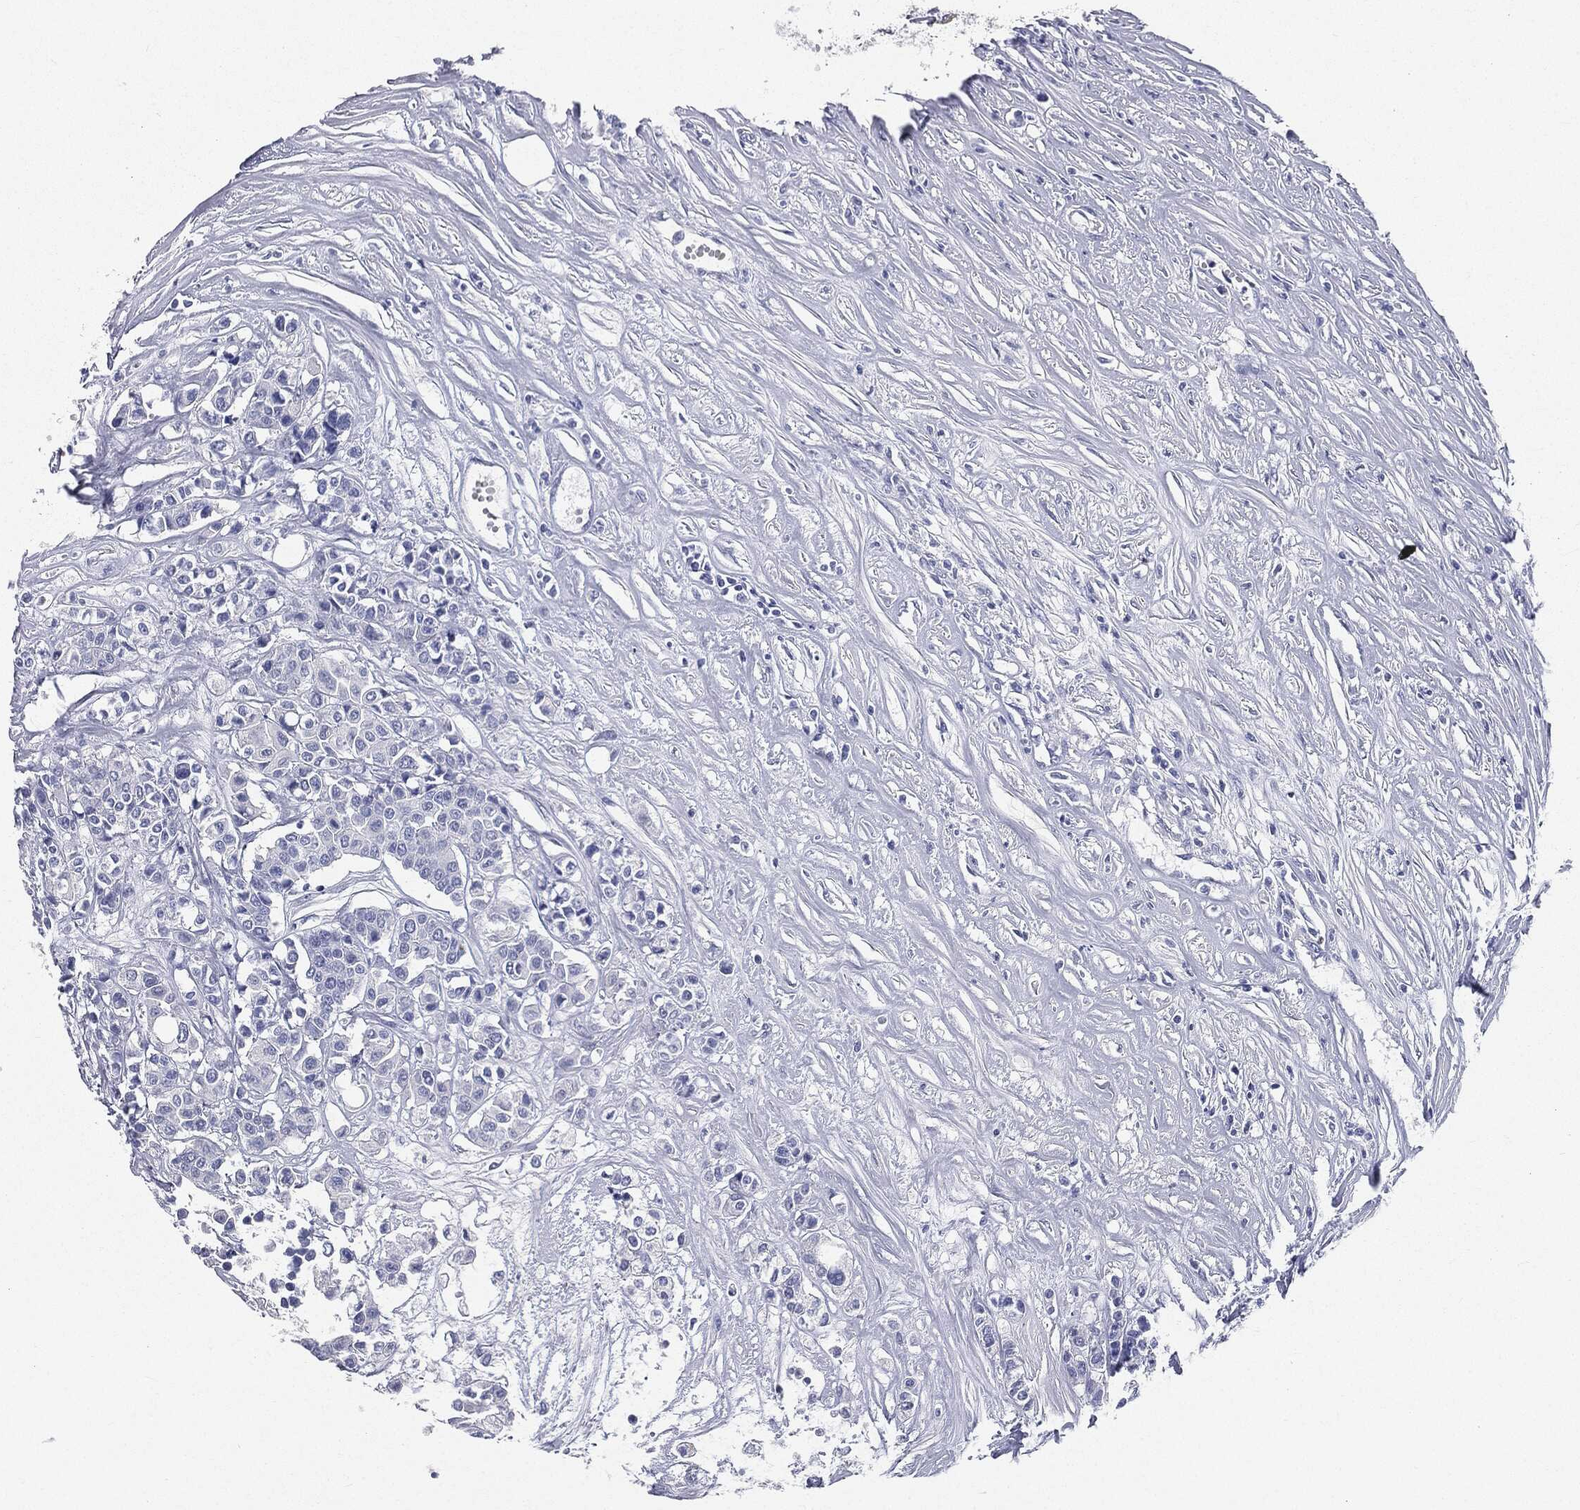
{"staining": {"intensity": "negative", "quantity": "none", "location": "none"}, "tissue": "carcinoid", "cell_type": "Tumor cells", "image_type": "cancer", "snomed": [{"axis": "morphology", "description": "Carcinoid, malignant, NOS"}, {"axis": "topography", "description": "Colon"}], "caption": "The IHC image has no significant positivity in tumor cells of carcinoid tissue.", "gene": "CUZD1", "patient": {"sex": "male", "age": 81}}